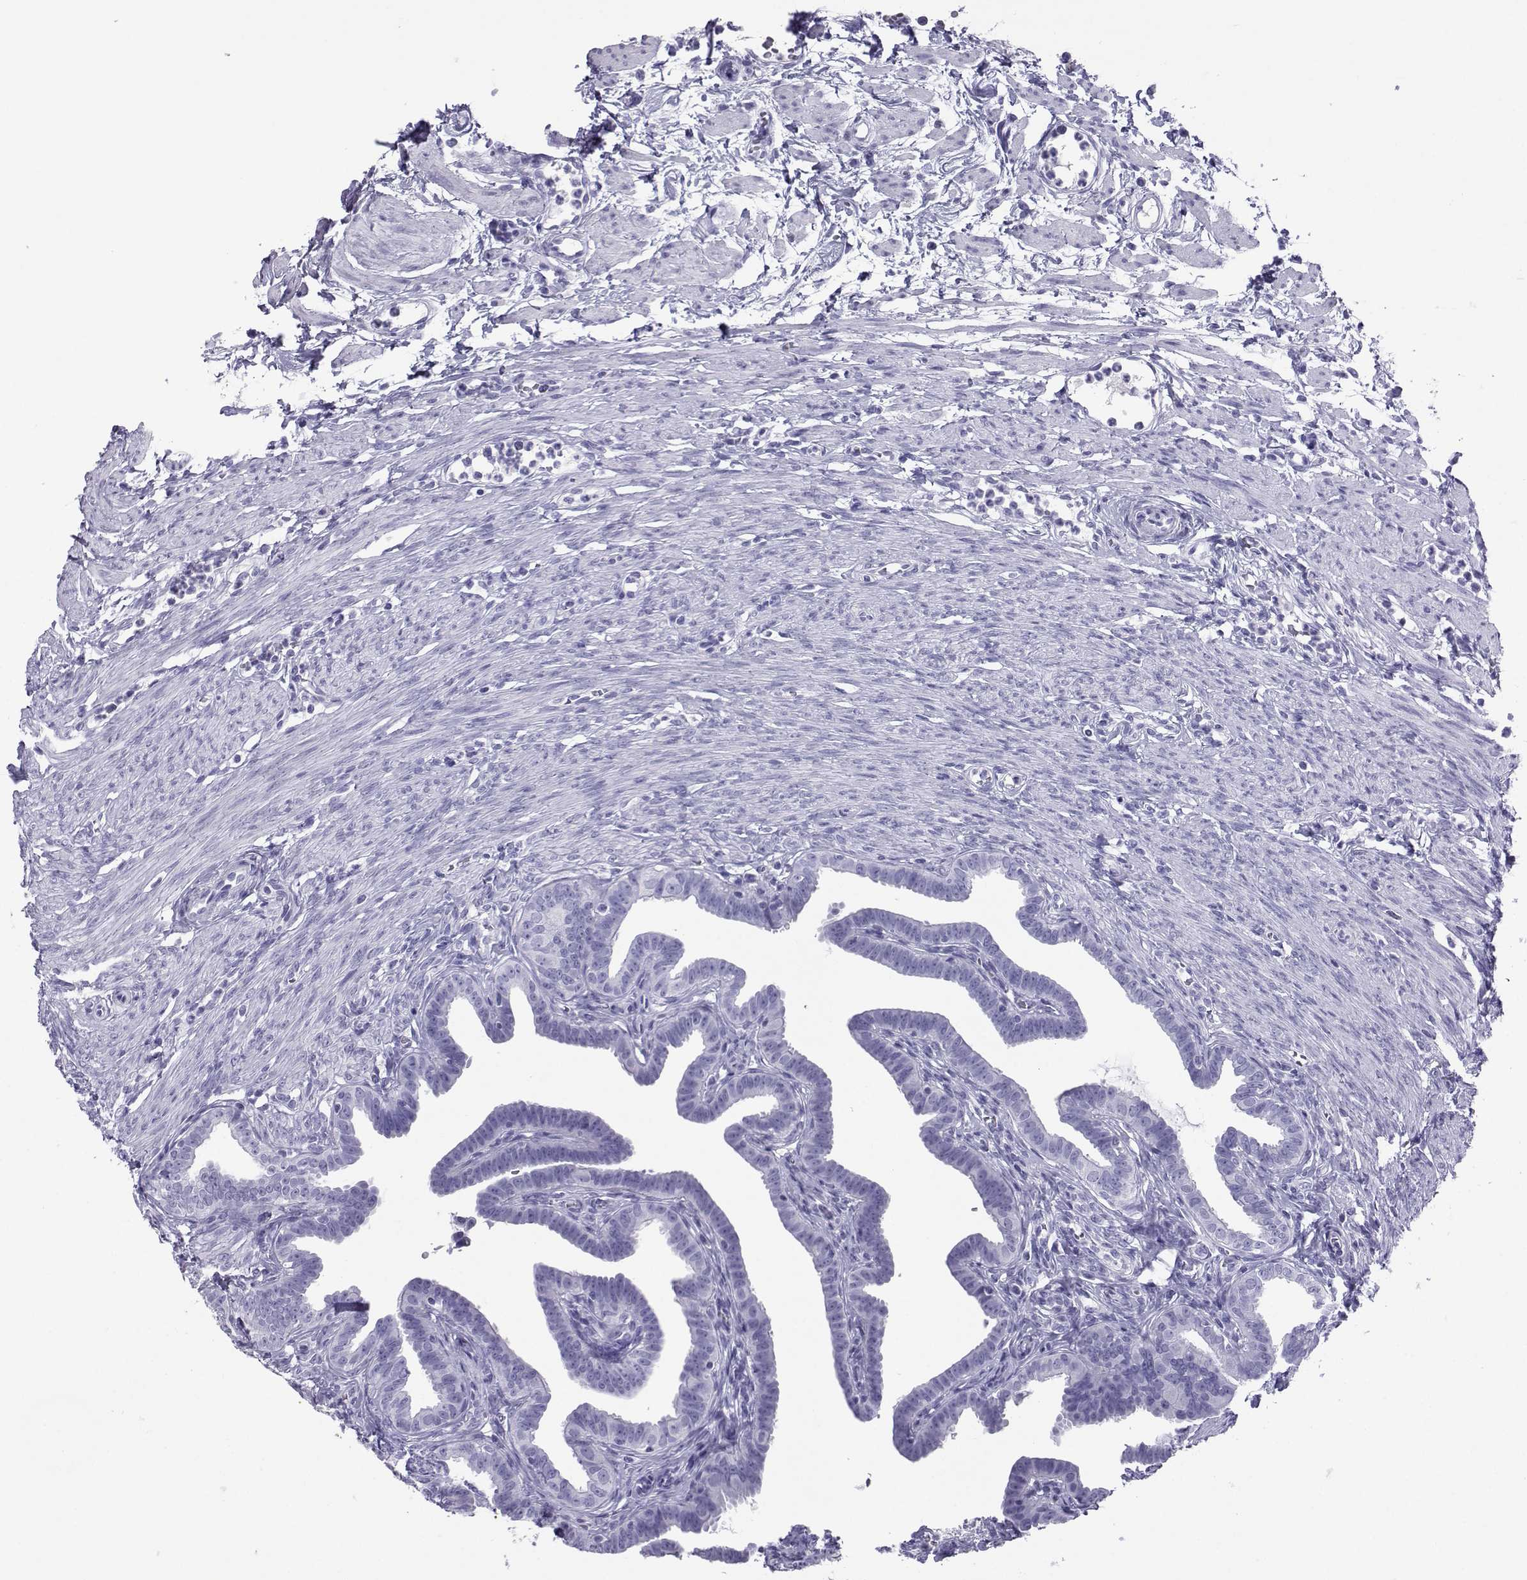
{"staining": {"intensity": "negative", "quantity": "none", "location": "none"}, "tissue": "fallopian tube", "cell_type": "Glandular cells", "image_type": "normal", "snomed": [{"axis": "morphology", "description": "Normal tissue, NOS"}, {"axis": "topography", "description": "Fallopian tube"}, {"axis": "topography", "description": "Ovary"}], "caption": "This histopathology image is of benign fallopian tube stained with immunohistochemistry to label a protein in brown with the nuclei are counter-stained blue. There is no positivity in glandular cells.", "gene": "LORICRIN", "patient": {"sex": "female", "age": 33}}